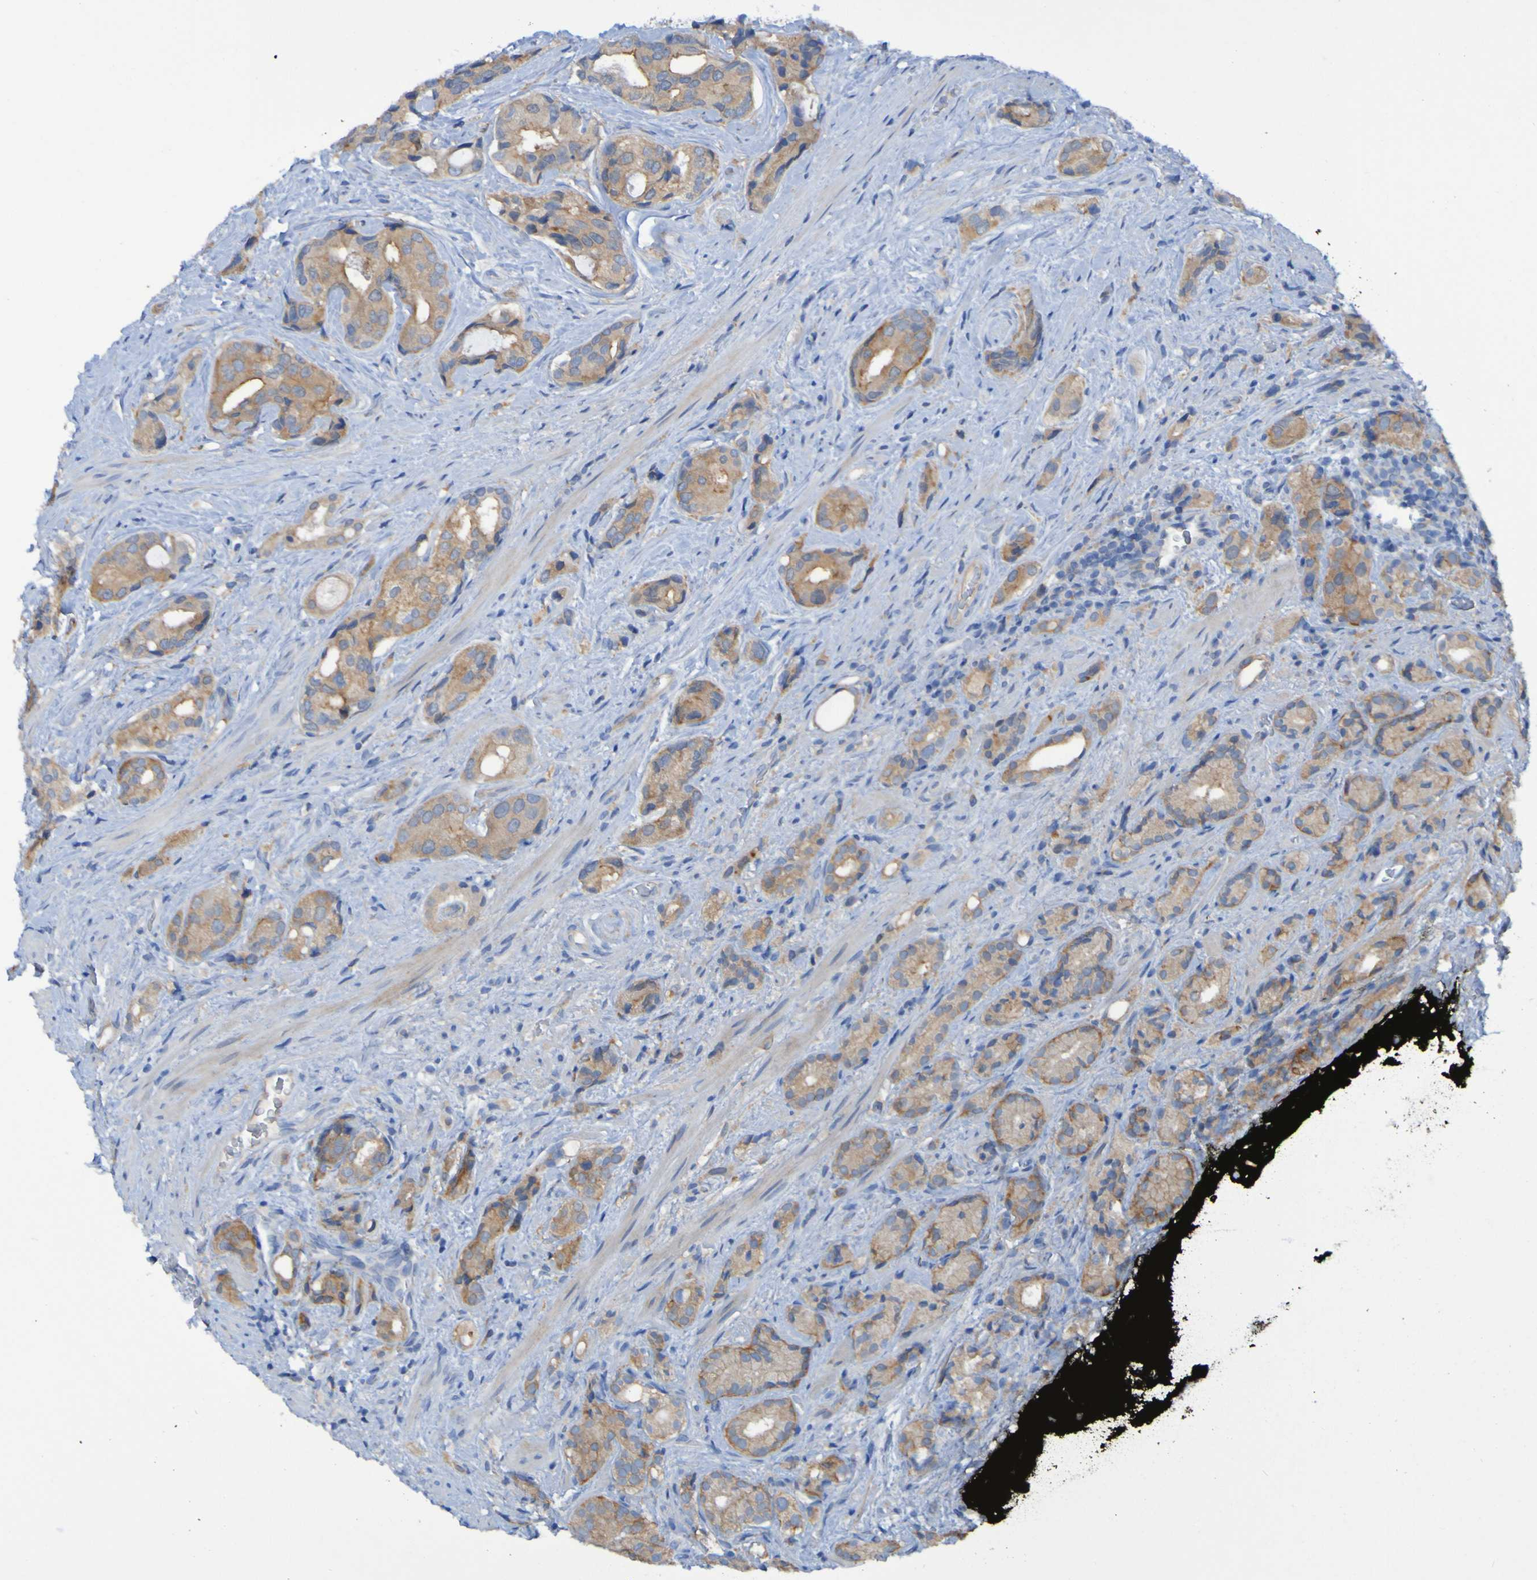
{"staining": {"intensity": "moderate", "quantity": ">75%", "location": "cytoplasmic/membranous"}, "tissue": "prostate cancer", "cell_type": "Tumor cells", "image_type": "cancer", "snomed": [{"axis": "morphology", "description": "Adenocarcinoma, High grade"}, {"axis": "topography", "description": "Prostate"}], "caption": "High-grade adenocarcinoma (prostate) was stained to show a protein in brown. There is medium levels of moderate cytoplasmic/membranous staining in approximately >75% of tumor cells. (IHC, brightfield microscopy, high magnification).", "gene": "ARHGEF16", "patient": {"sex": "male", "age": 71}}